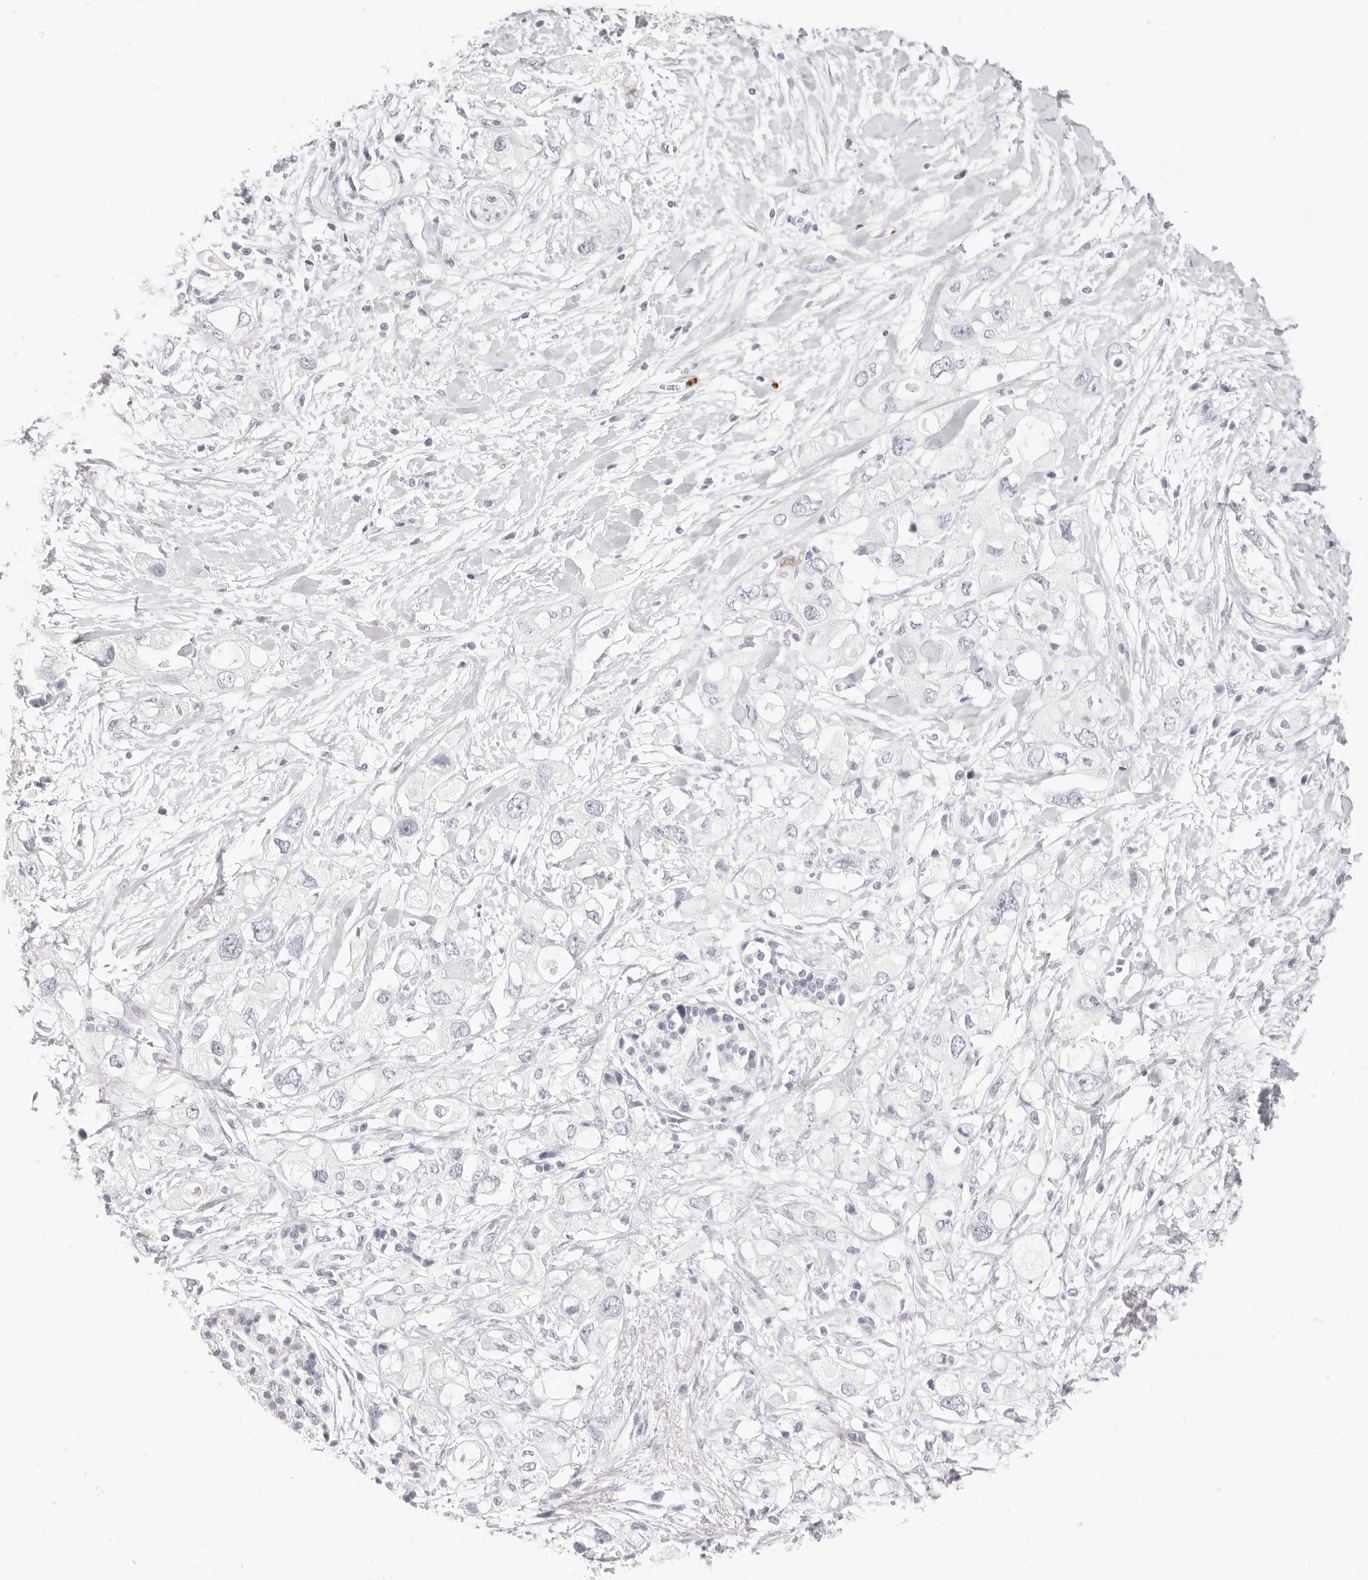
{"staining": {"intensity": "negative", "quantity": "none", "location": "none"}, "tissue": "pancreatic cancer", "cell_type": "Tumor cells", "image_type": "cancer", "snomed": [{"axis": "morphology", "description": "Adenocarcinoma, NOS"}, {"axis": "topography", "description": "Pancreas"}], "caption": "Photomicrograph shows no protein expression in tumor cells of pancreatic cancer (adenocarcinoma) tissue. Nuclei are stained in blue.", "gene": "CAMP", "patient": {"sex": "female", "age": 56}}